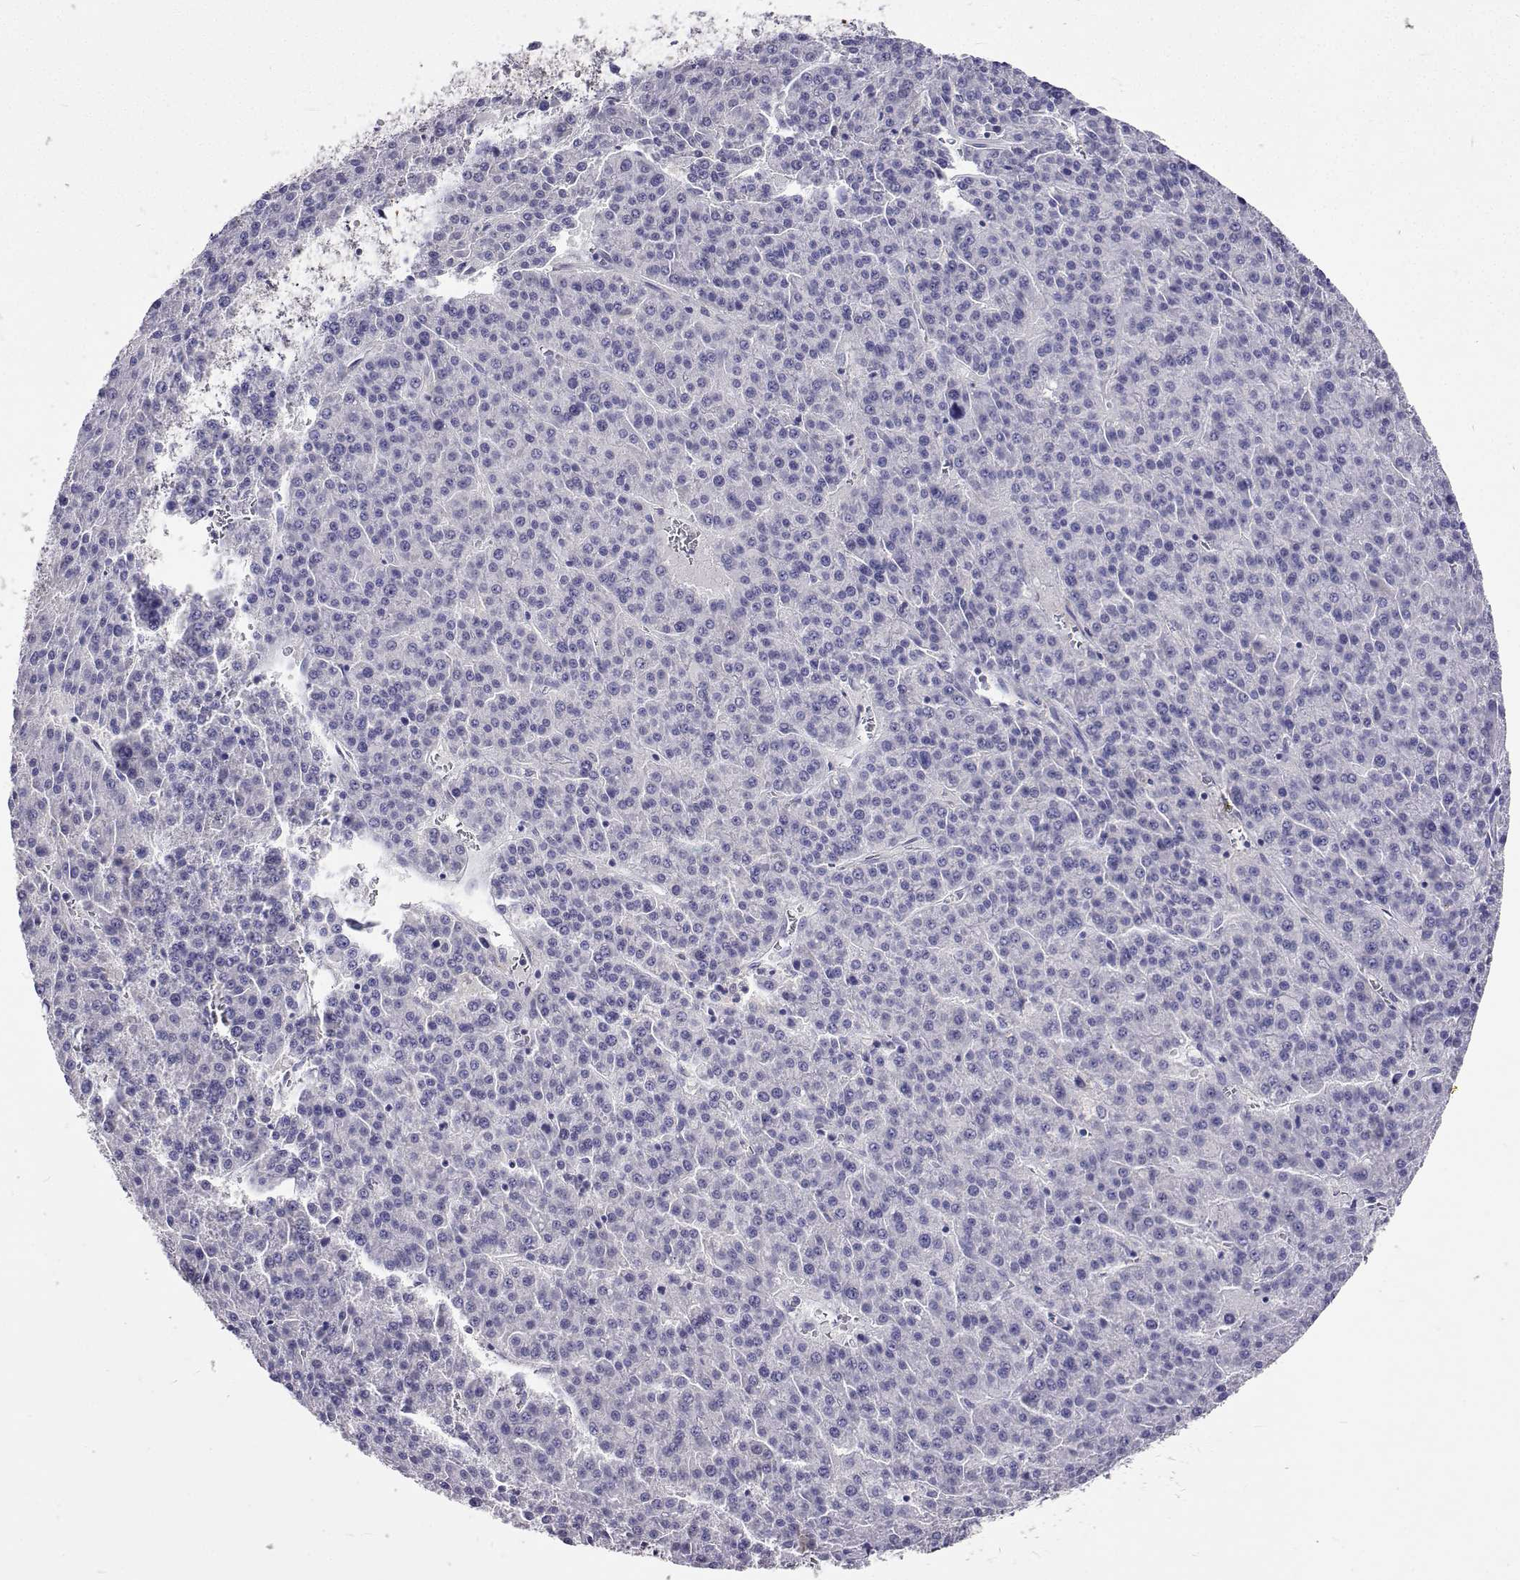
{"staining": {"intensity": "negative", "quantity": "none", "location": "none"}, "tissue": "liver cancer", "cell_type": "Tumor cells", "image_type": "cancer", "snomed": [{"axis": "morphology", "description": "Carcinoma, Hepatocellular, NOS"}, {"axis": "topography", "description": "Liver"}], "caption": "Human liver cancer stained for a protein using immunohistochemistry (IHC) reveals no staining in tumor cells.", "gene": "LHFPL7", "patient": {"sex": "female", "age": 58}}